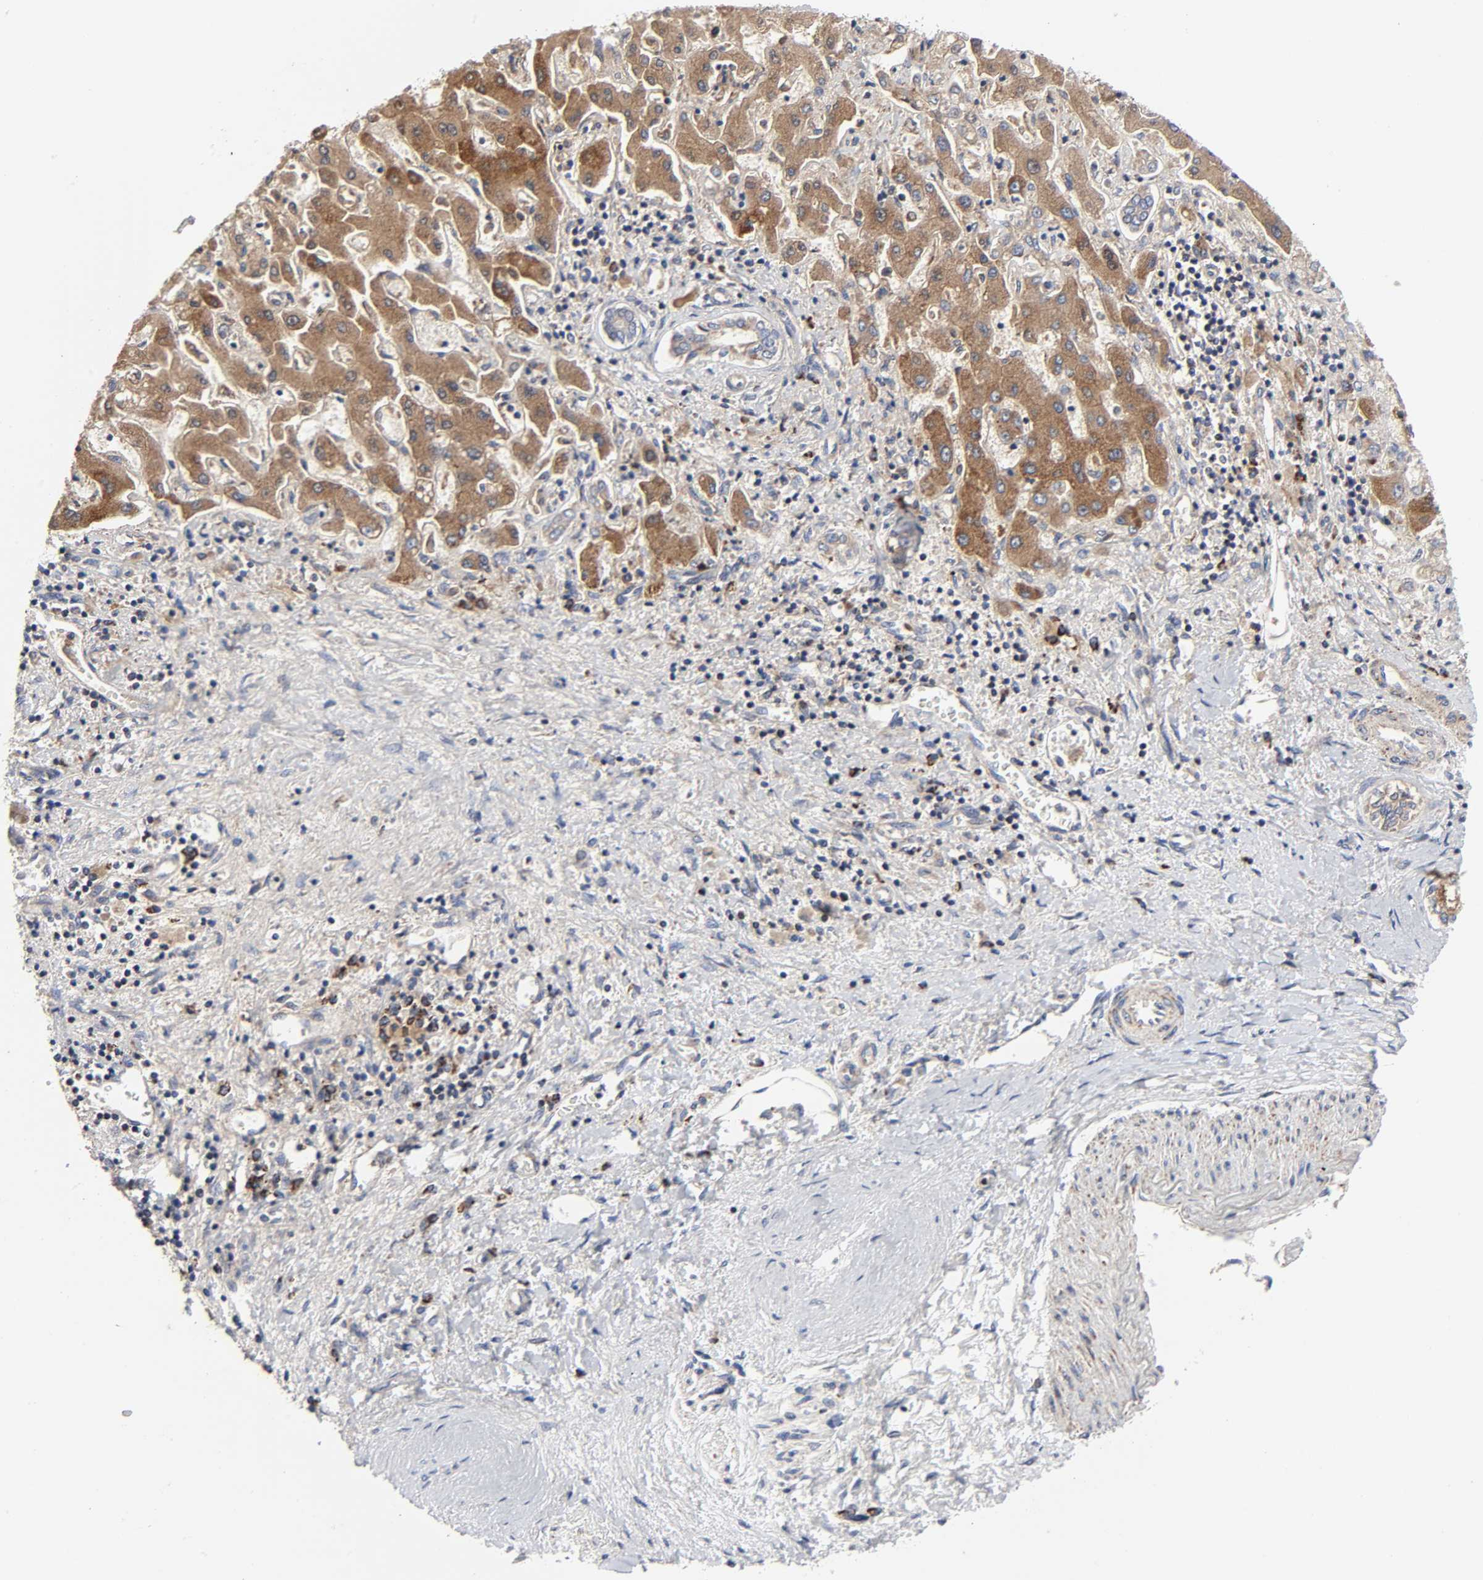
{"staining": {"intensity": "moderate", "quantity": ">75%", "location": "cytoplasmic/membranous"}, "tissue": "liver cancer", "cell_type": "Tumor cells", "image_type": "cancer", "snomed": [{"axis": "morphology", "description": "Cholangiocarcinoma"}, {"axis": "topography", "description": "Liver"}], "caption": "About >75% of tumor cells in human liver cancer exhibit moderate cytoplasmic/membranous protein expression as visualized by brown immunohistochemical staining.", "gene": "AOPEP", "patient": {"sex": "male", "age": 50}}